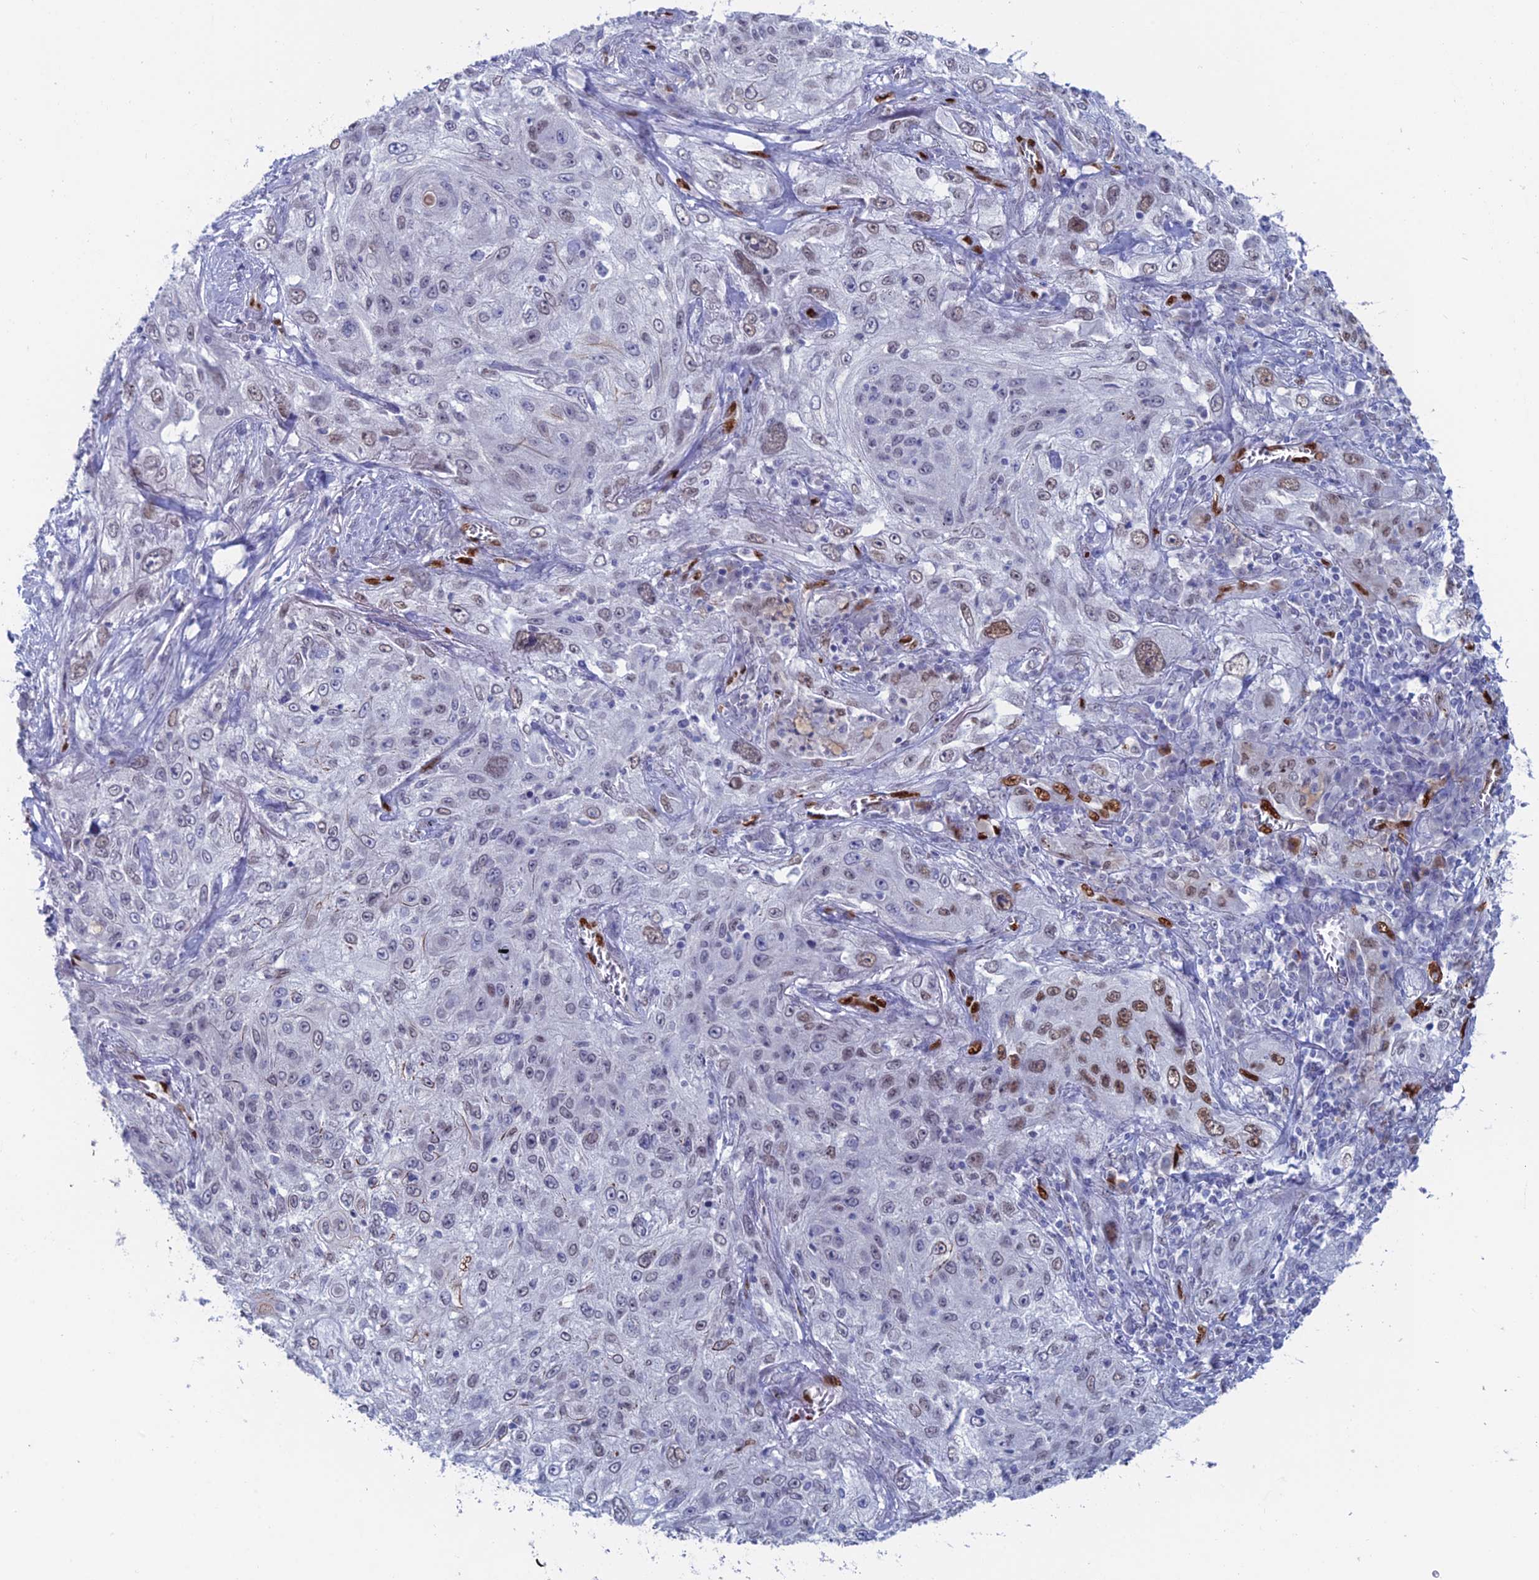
{"staining": {"intensity": "moderate", "quantity": "<25%", "location": "nuclear"}, "tissue": "lung cancer", "cell_type": "Tumor cells", "image_type": "cancer", "snomed": [{"axis": "morphology", "description": "Squamous cell carcinoma, NOS"}, {"axis": "topography", "description": "Lung"}], "caption": "Protein staining exhibits moderate nuclear expression in about <25% of tumor cells in squamous cell carcinoma (lung).", "gene": "NOL4L", "patient": {"sex": "female", "age": 69}}